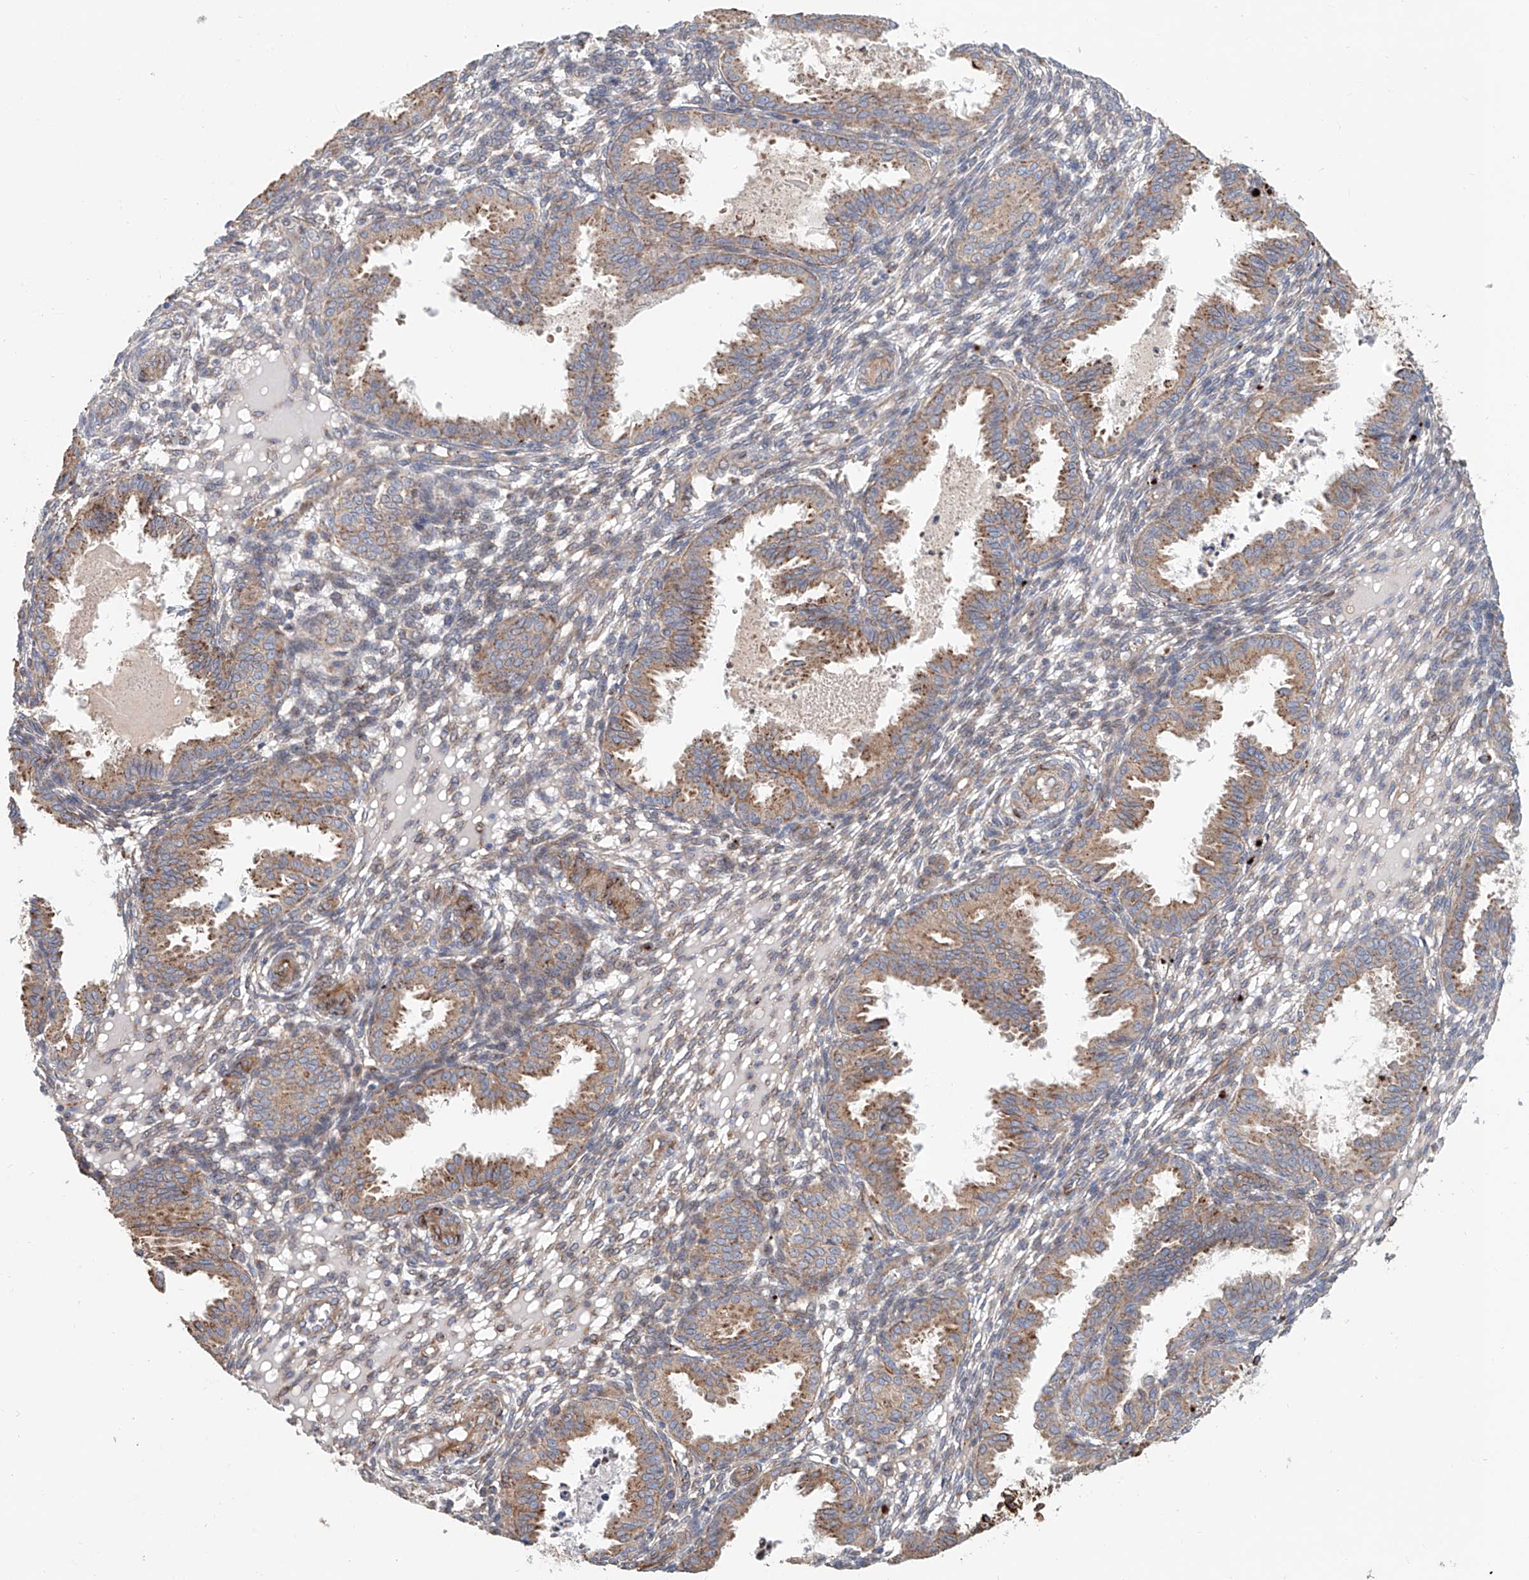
{"staining": {"intensity": "moderate", "quantity": "<25%", "location": "cytoplasmic/membranous"}, "tissue": "endometrium", "cell_type": "Cells in endometrial stroma", "image_type": "normal", "snomed": [{"axis": "morphology", "description": "Normal tissue, NOS"}, {"axis": "topography", "description": "Endometrium"}], "caption": "Moderate cytoplasmic/membranous protein staining is identified in about <25% of cells in endometrial stroma in endometrium. Nuclei are stained in blue.", "gene": "HGSNAT", "patient": {"sex": "female", "age": 33}}